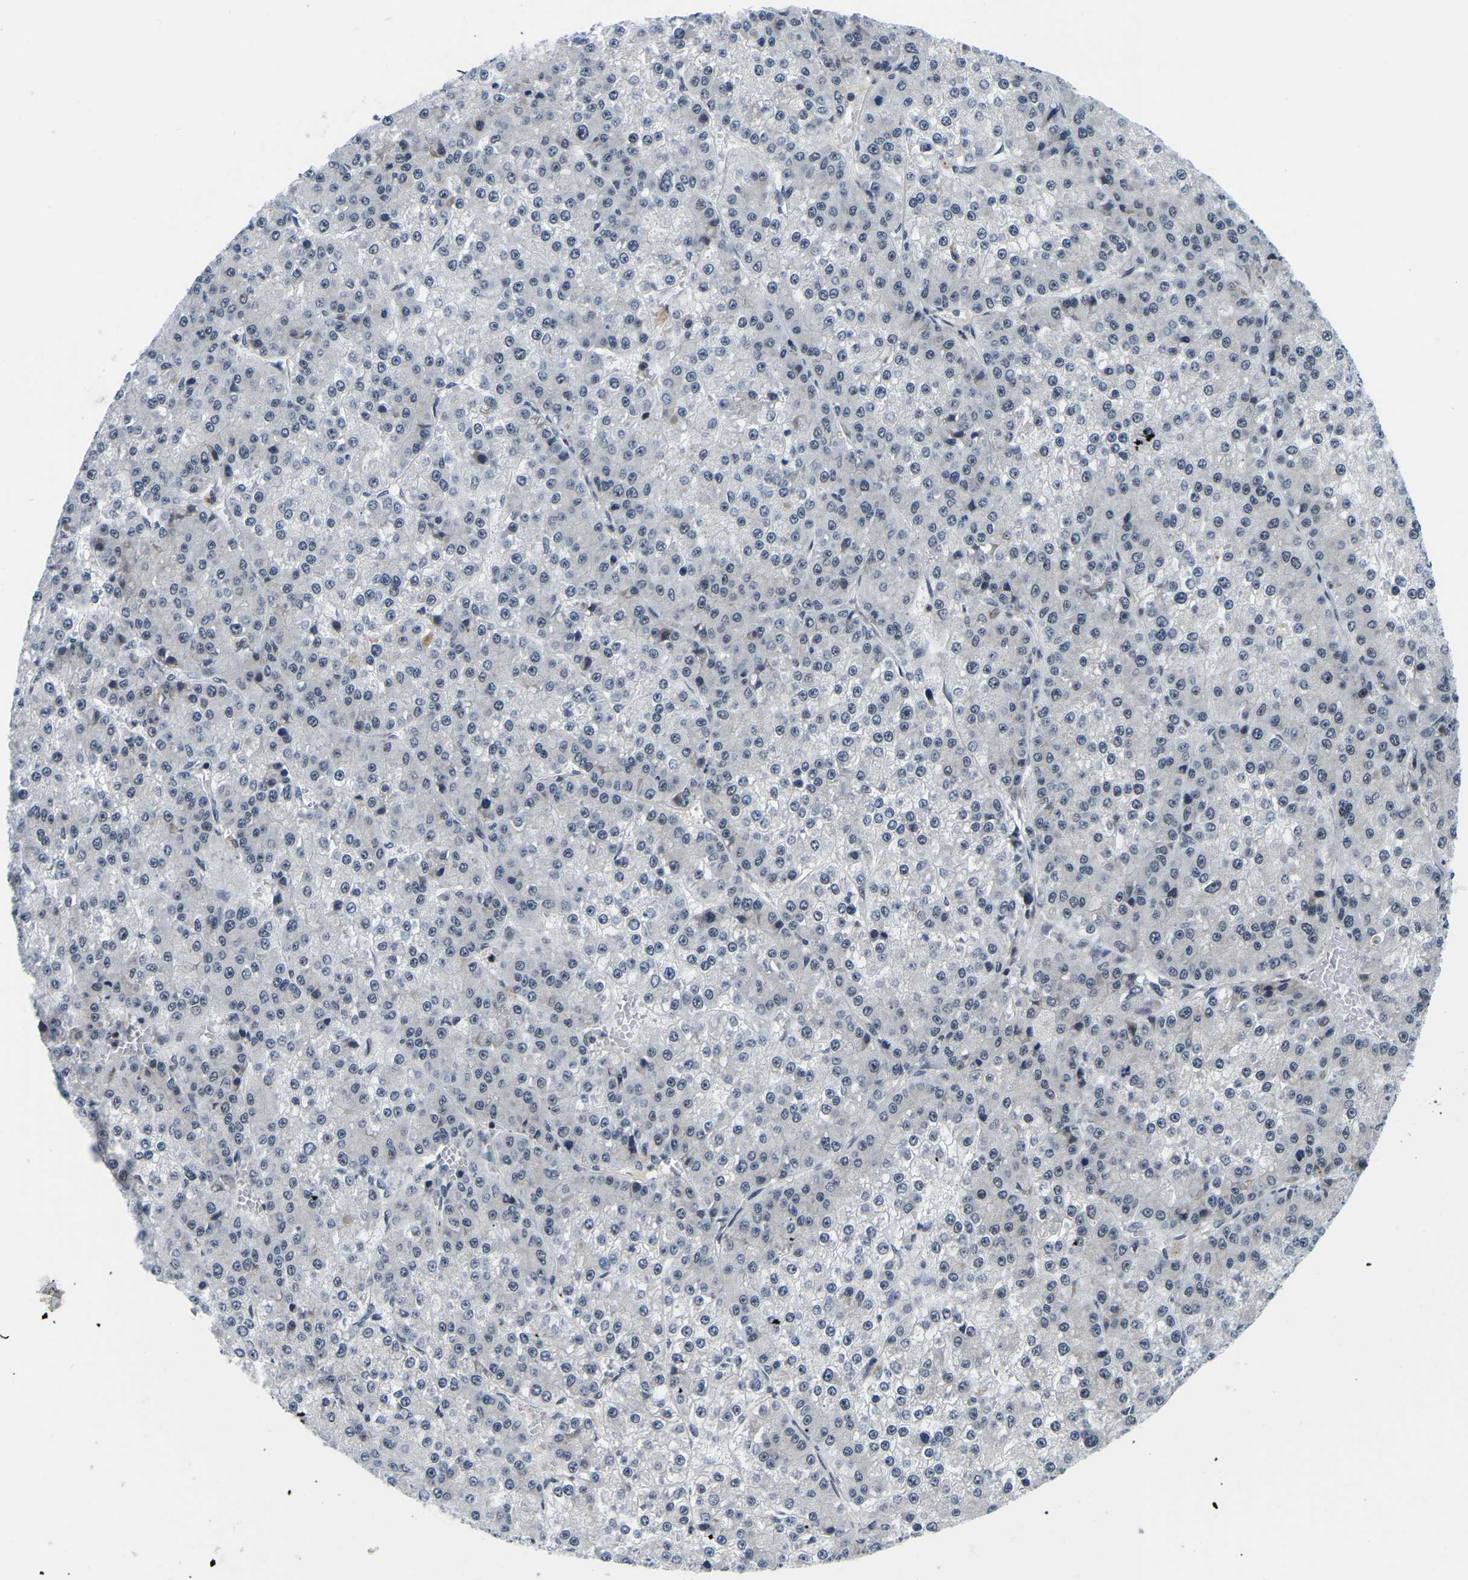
{"staining": {"intensity": "negative", "quantity": "none", "location": "none"}, "tissue": "liver cancer", "cell_type": "Tumor cells", "image_type": "cancer", "snomed": [{"axis": "morphology", "description": "Carcinoma, Hepatocellular, NOS"}, {"axis": "topography", "description": "Liver"}], "caption": "High power microscopy micrograph of an immunohistochemistry (IHC) image of hepatocellular carcinoma (liver), revealing no significant staining in tumor cells.", "gene": "POLDIP3", "patient": {"sex": "female", "age": 73}}